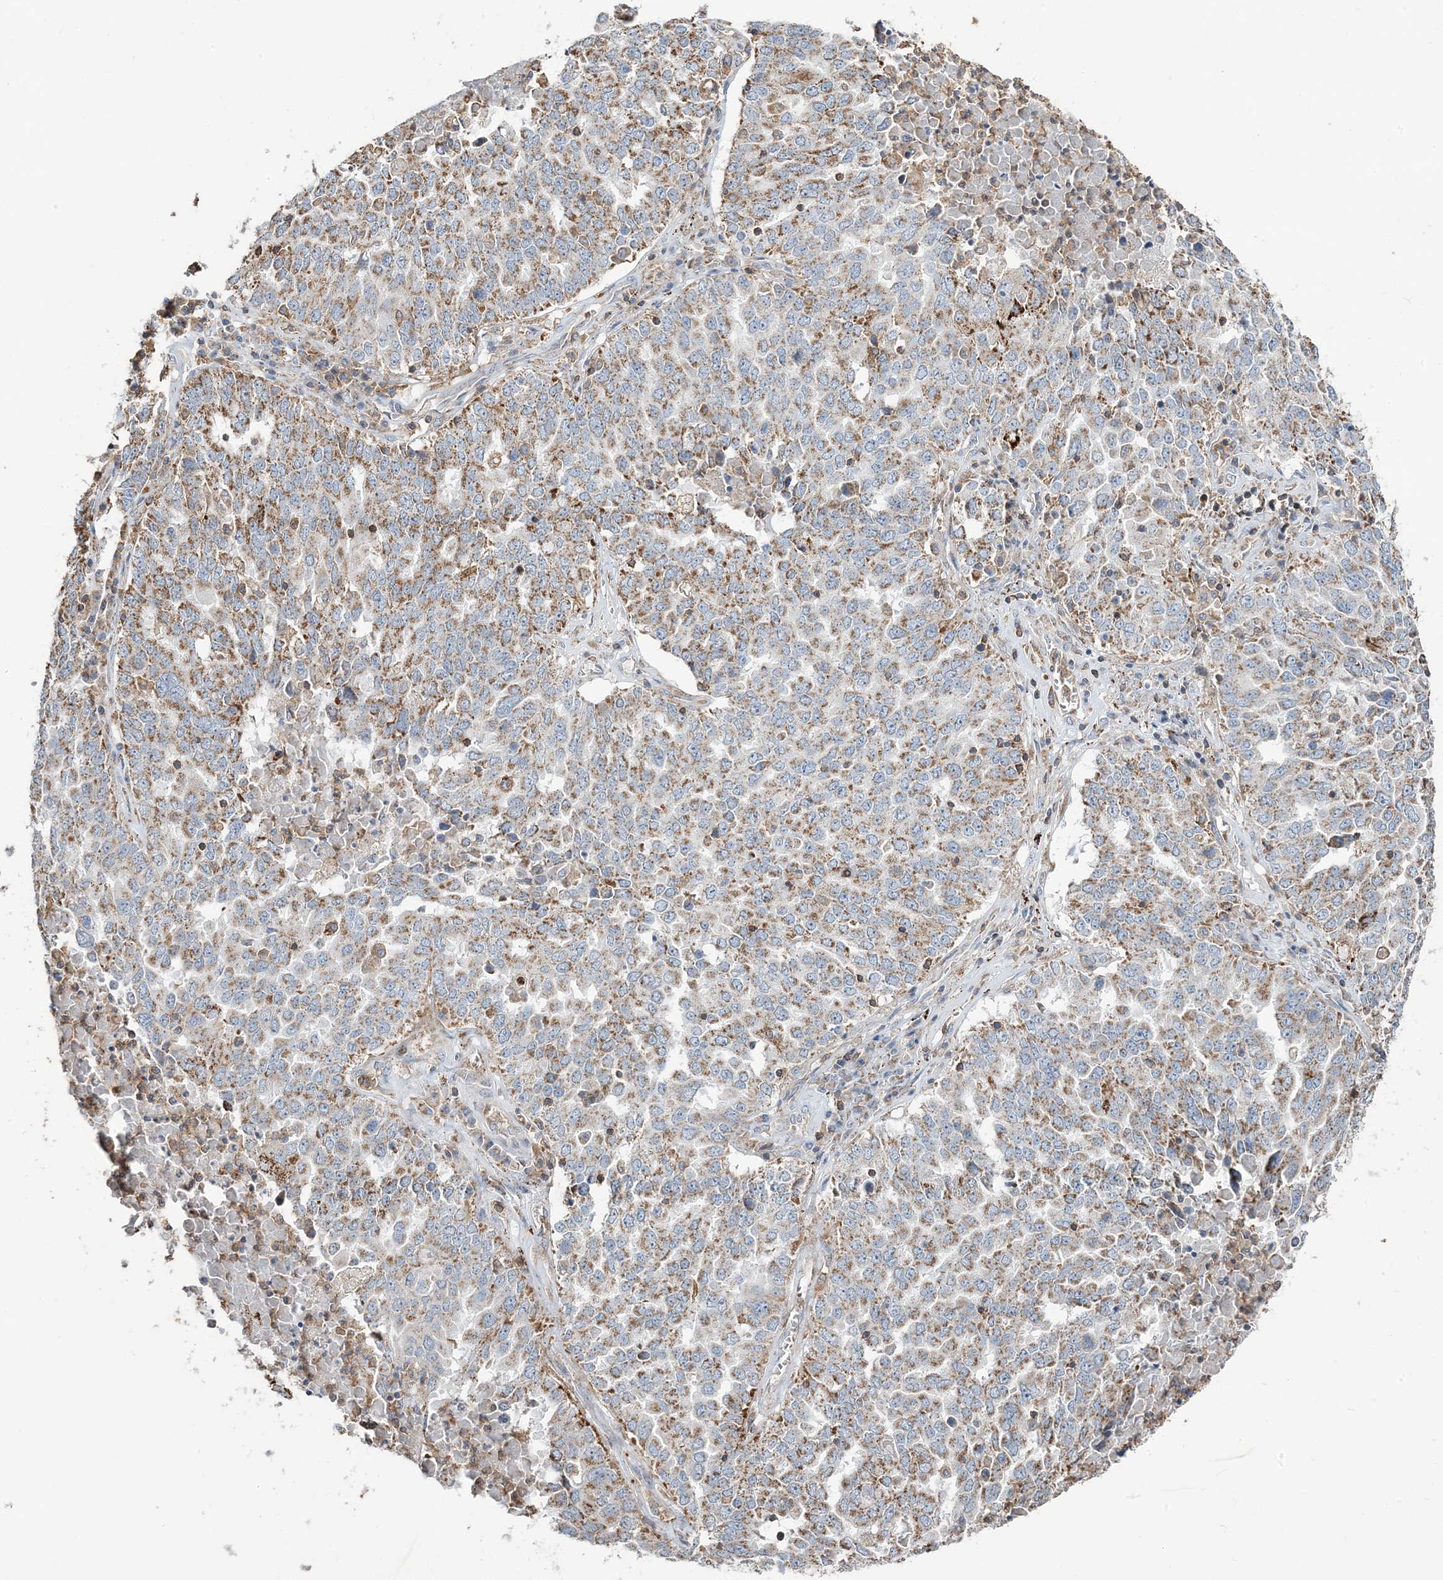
{"staining": {"intensity": "moderate", "quantity": ">75%", "location": "cytoplasmic/membranous"}, "tissue": "ovarian cancer", "cell_type": "Tumor cells", "image_type": "cancer", "snomed": [{"axis": "morphology", "description": "Carcinoma, endometroid"}, {"axis": "topography", "description": "Ovary"}], "caption": "Immunohistochemistry micrograph of human endometroid carcinoma (ovarian) stained for a protein (brown), which demonstrates medium levels of moderate cytoplasmic/membranous staining in about >75% of tumor cells.", "gene": "TMLHE", "patient": {"sex": "female", "age": 62}}